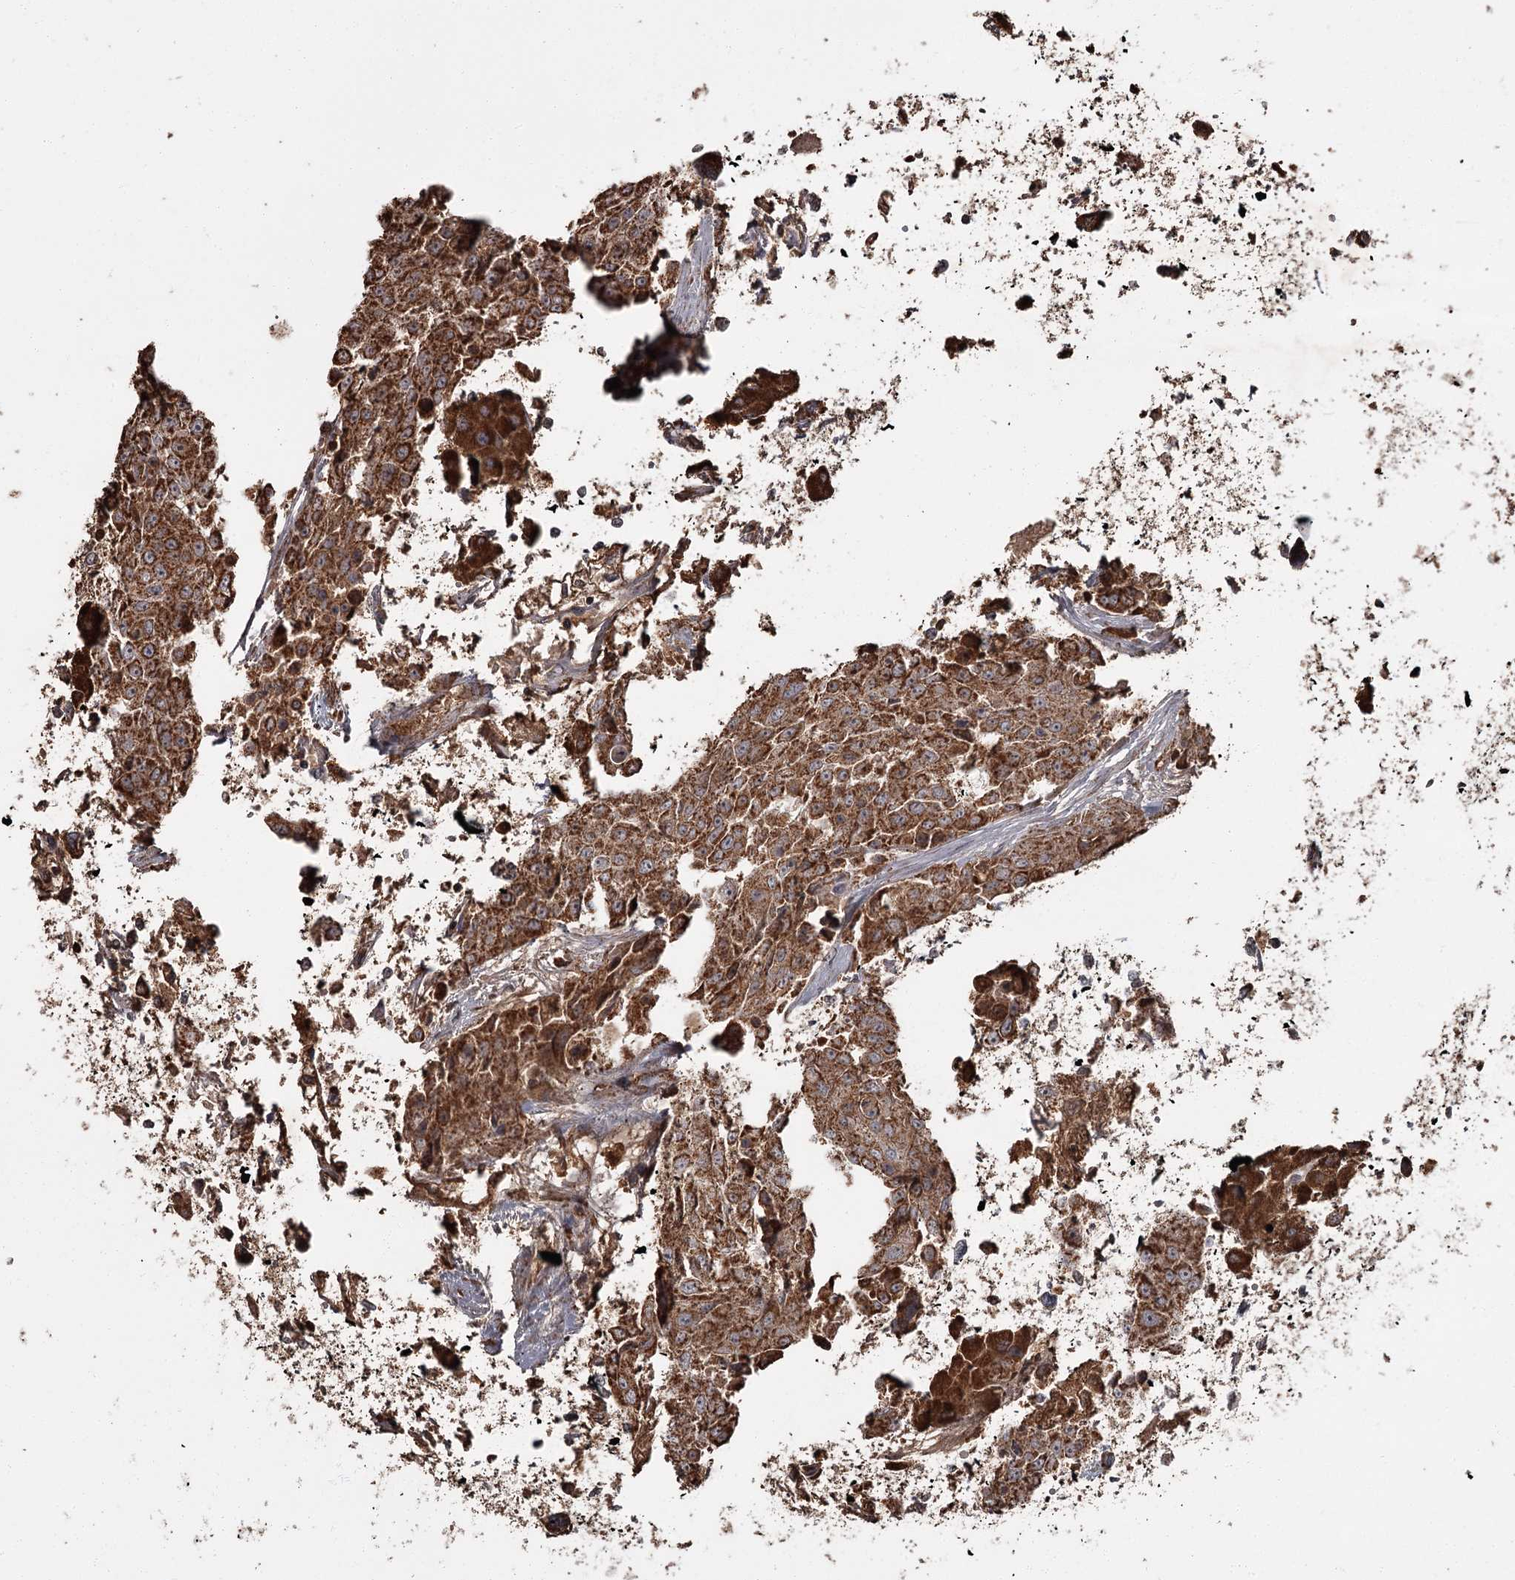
{"staining": {"intensity": "strong", "quantity": ">75%", "location": "cytoplasmic/membranous"}, "tissue": "renal cancer", "cell_type": "Tumor cells", "image_type": "cancer", "snomed": [{"axis": "morphology", "description": "Adenocarcinoma, NOS"}, {"axis": "topography", "description": "Kidney"}], "caption": "Immunohistochemistry (IHC) (DAB (3,3'-diaminobenzidine)) staining of human renal adenocarcinoma shows strong cytoplasmic/membranous protein staining in about >75% of tumor cells.", "gene": "THAP9", "patient": {"sex": "female", "age": 52}}